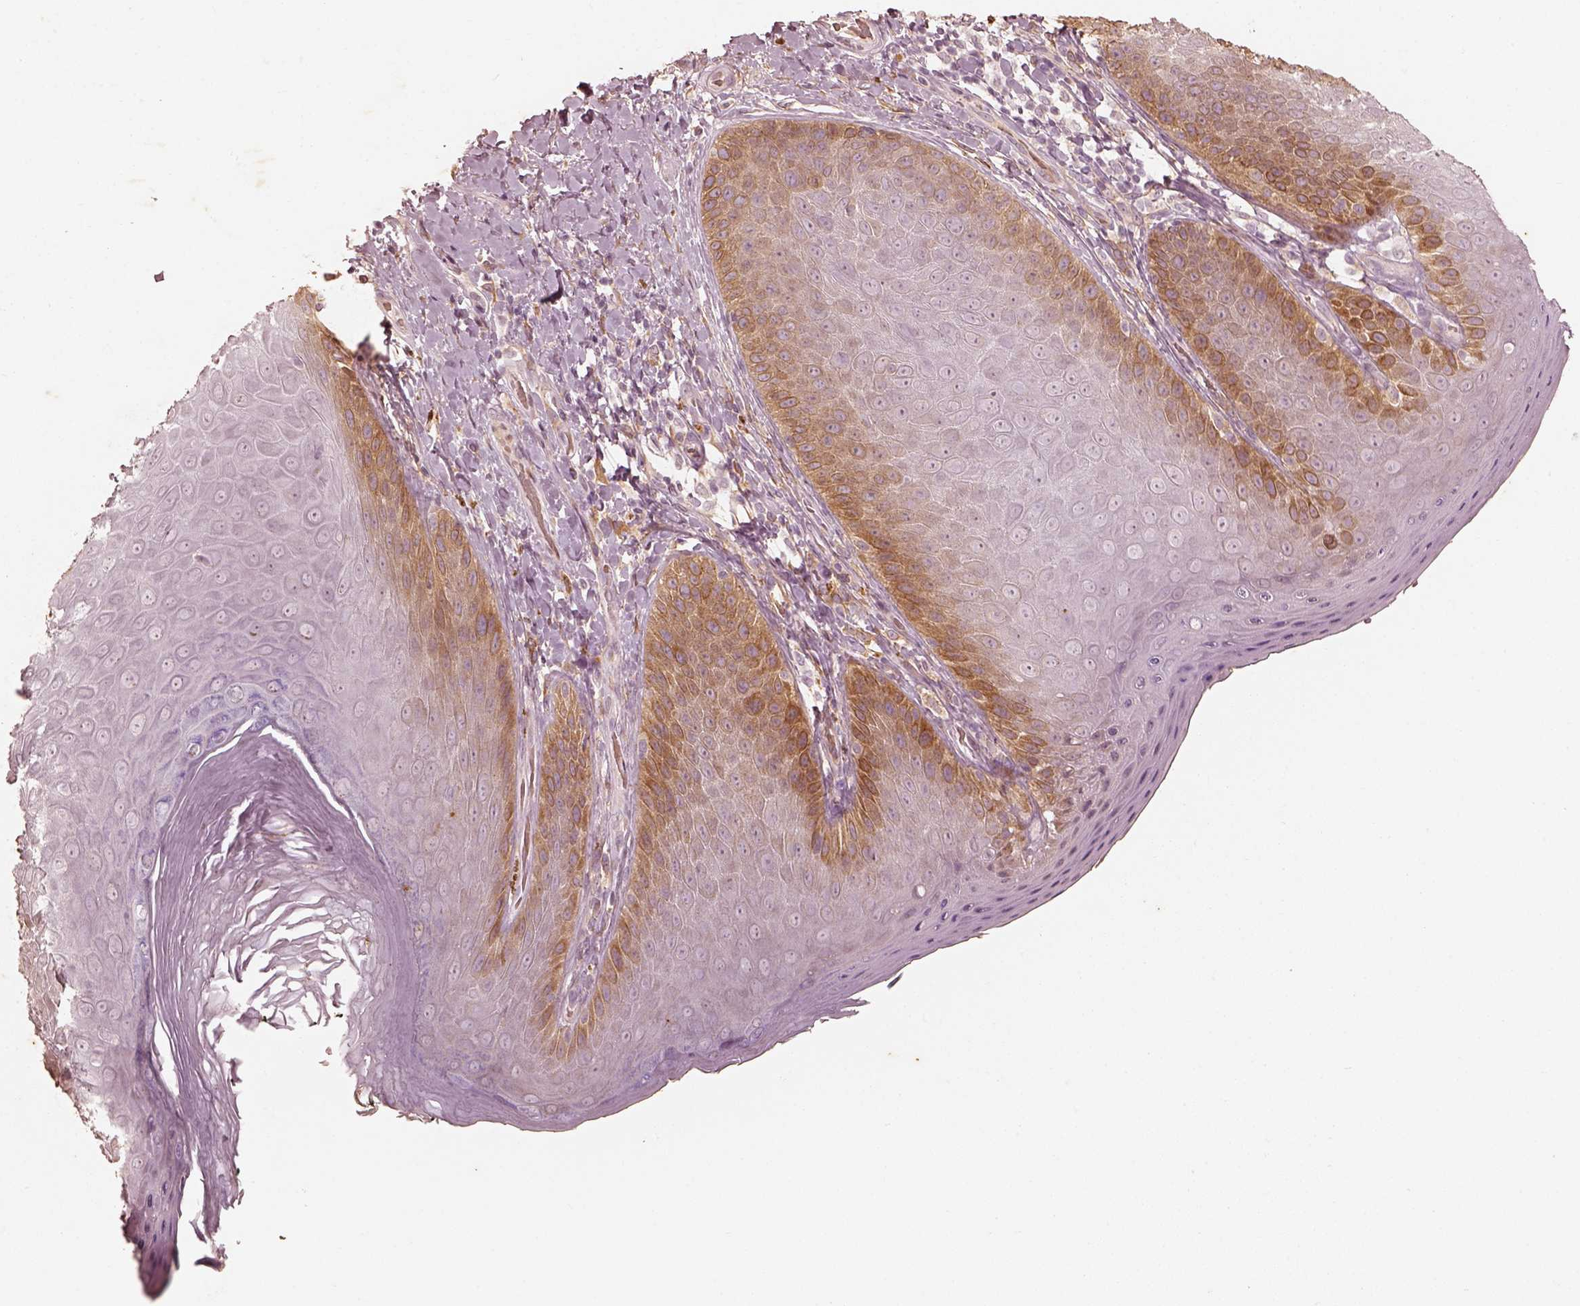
{"staining": {"intensity": "strong", "quantity": "<25%", "location": "cytoplasmic/membranous"}, "tissue": "skin", "cell_type": "Epidermal cells", "image_type": "normal", "snomed": [{"axis": "morphology", "description": "Normal tissue, NOS"}, {"axis": "topography", "description": "Anal"}], "caption": "Epidermal cells display strong cytoplasmic/membranous expression in approximately <25% of cells in normal skin.", "gene": "WLS", "patient": {"sex": "male", "age": 53}}